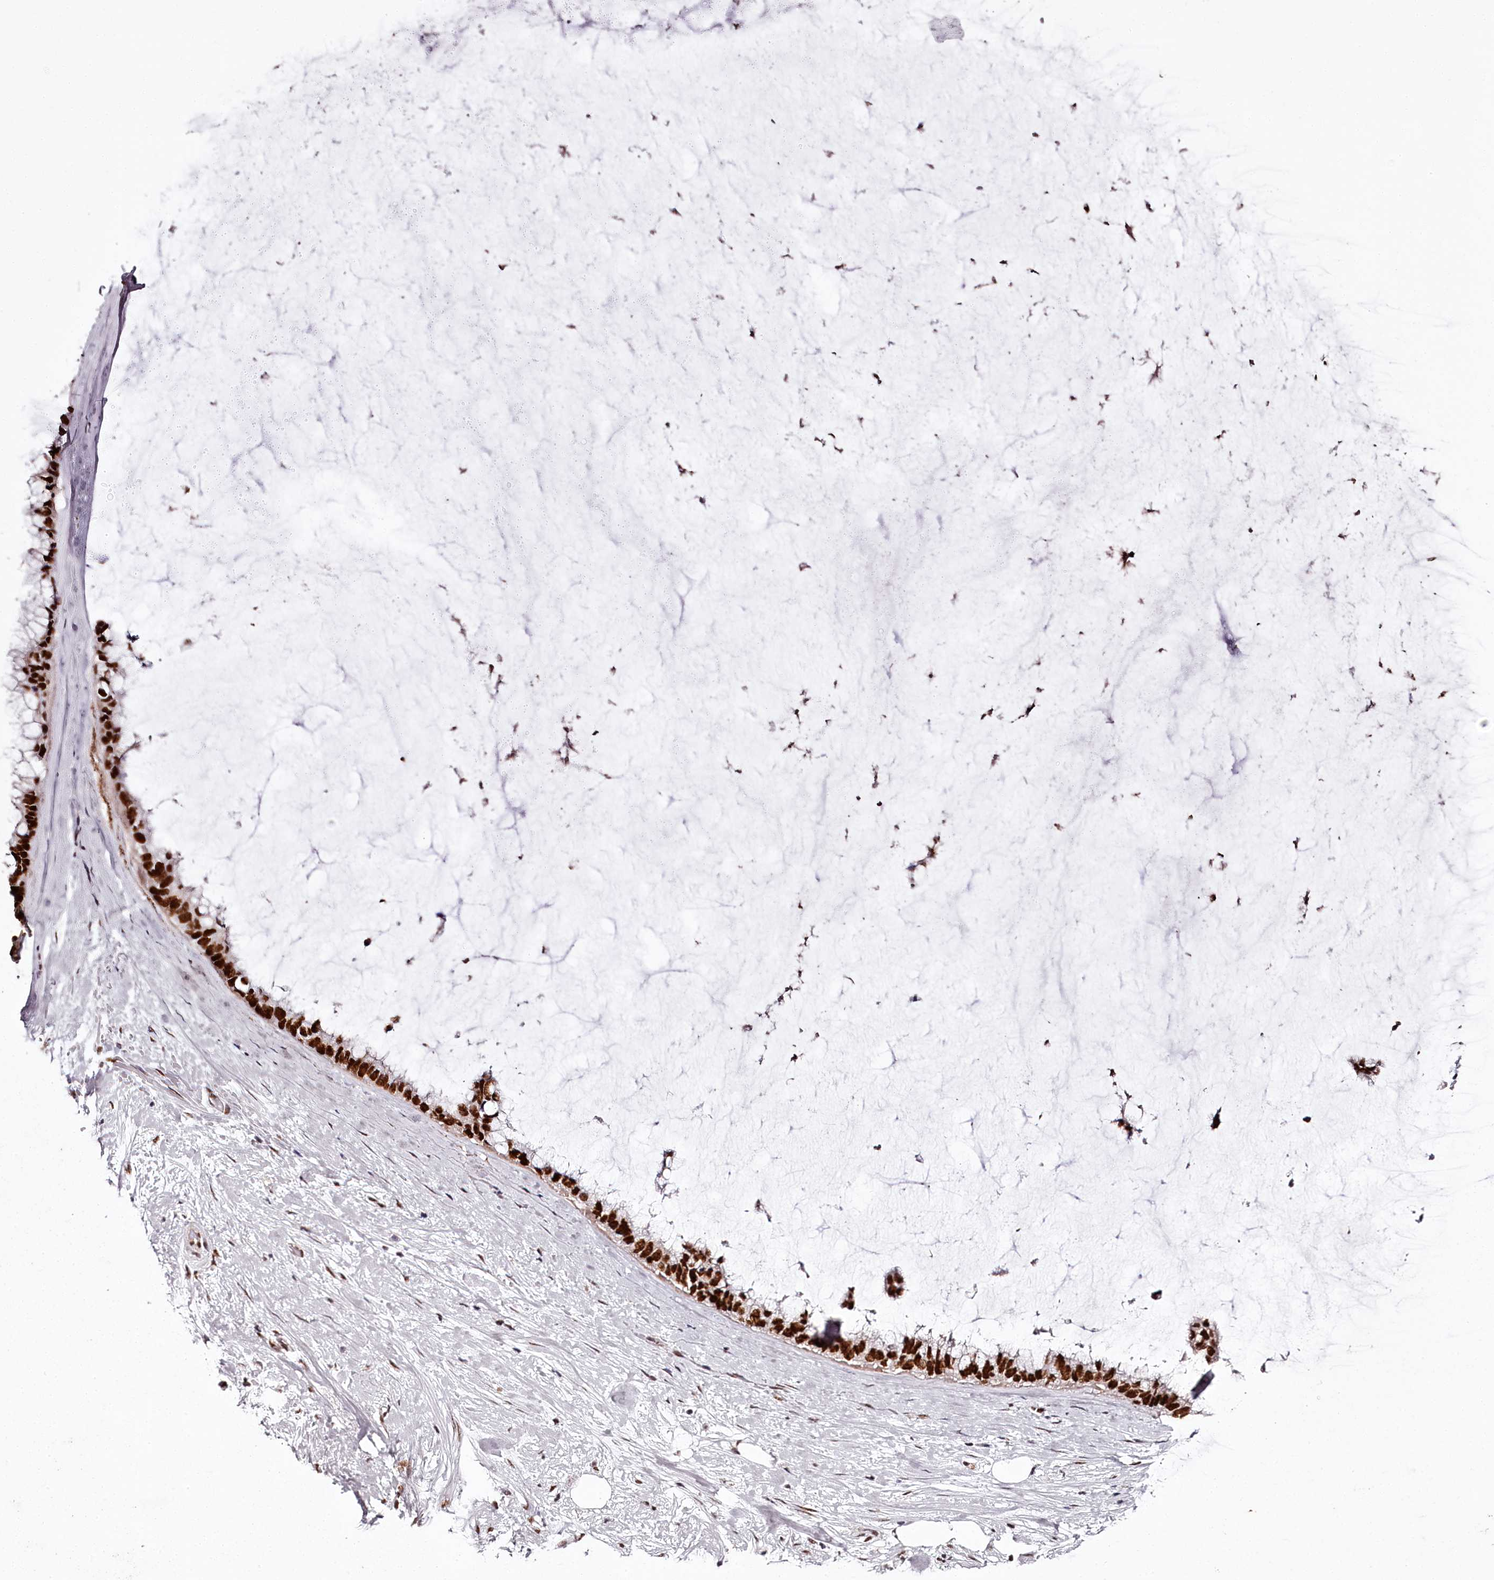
{"staining": {"intensity": "strong", "quantity": ">75%", "location": "nuclear"}, "tissue": "ovarian cancer", "cell_type": "Tumor cells", "image_type": "cancer", "snomed": [{"axis": "morphology", "description": "Cystadenocarcinoma, mucinous, NOS"}, {"axis": "topography", "description": "Ovary"}], "caption": "Protein staining exhibits strong nuclear staining in about >75% of tumor cells in ovarian mucinous cystadenocarcinoma.", "gene": "PSPC1", "patient": {"sex": "female", "age": 39}}